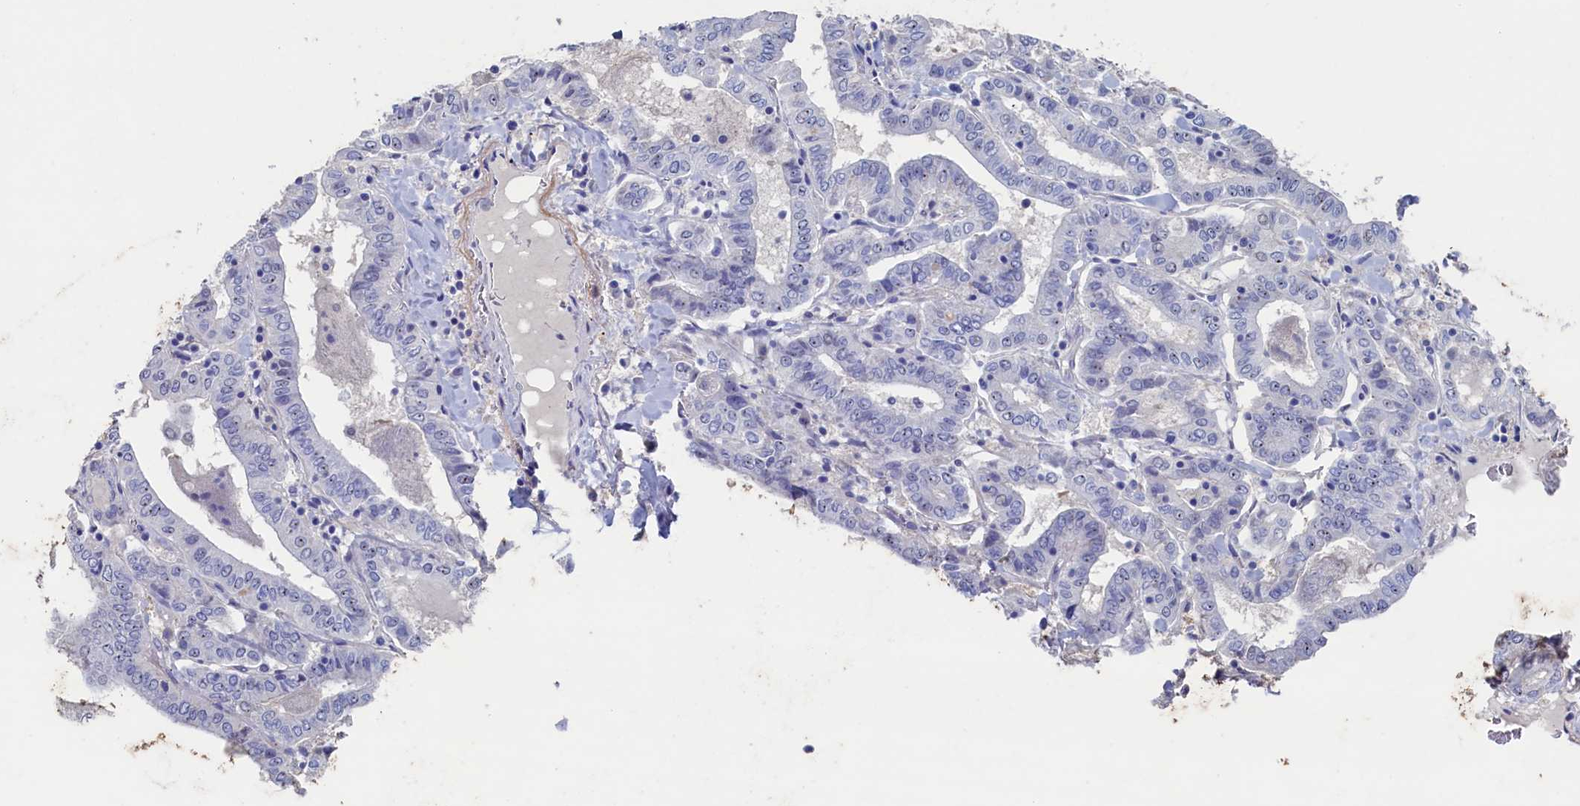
{"staining": {"intensity": "negative", "quantity": "none", "location": "none"}, "tissue": "thyroid cancer", "cell_type": "Tumor cells", "image_type": "cancer", "snomed": [{"axis": "morphology", "description": "Papillary adenocarcinoma, NOS"}, {"axis": "topography", "description": "Thyroid gland"}], "caption": "This is an immunohistochemistry micrograph of human thyroid cancer. There is no positivity in tumor cells.", "gene": "CBLIF", "patient": {"sex": "female", "age": 72}}